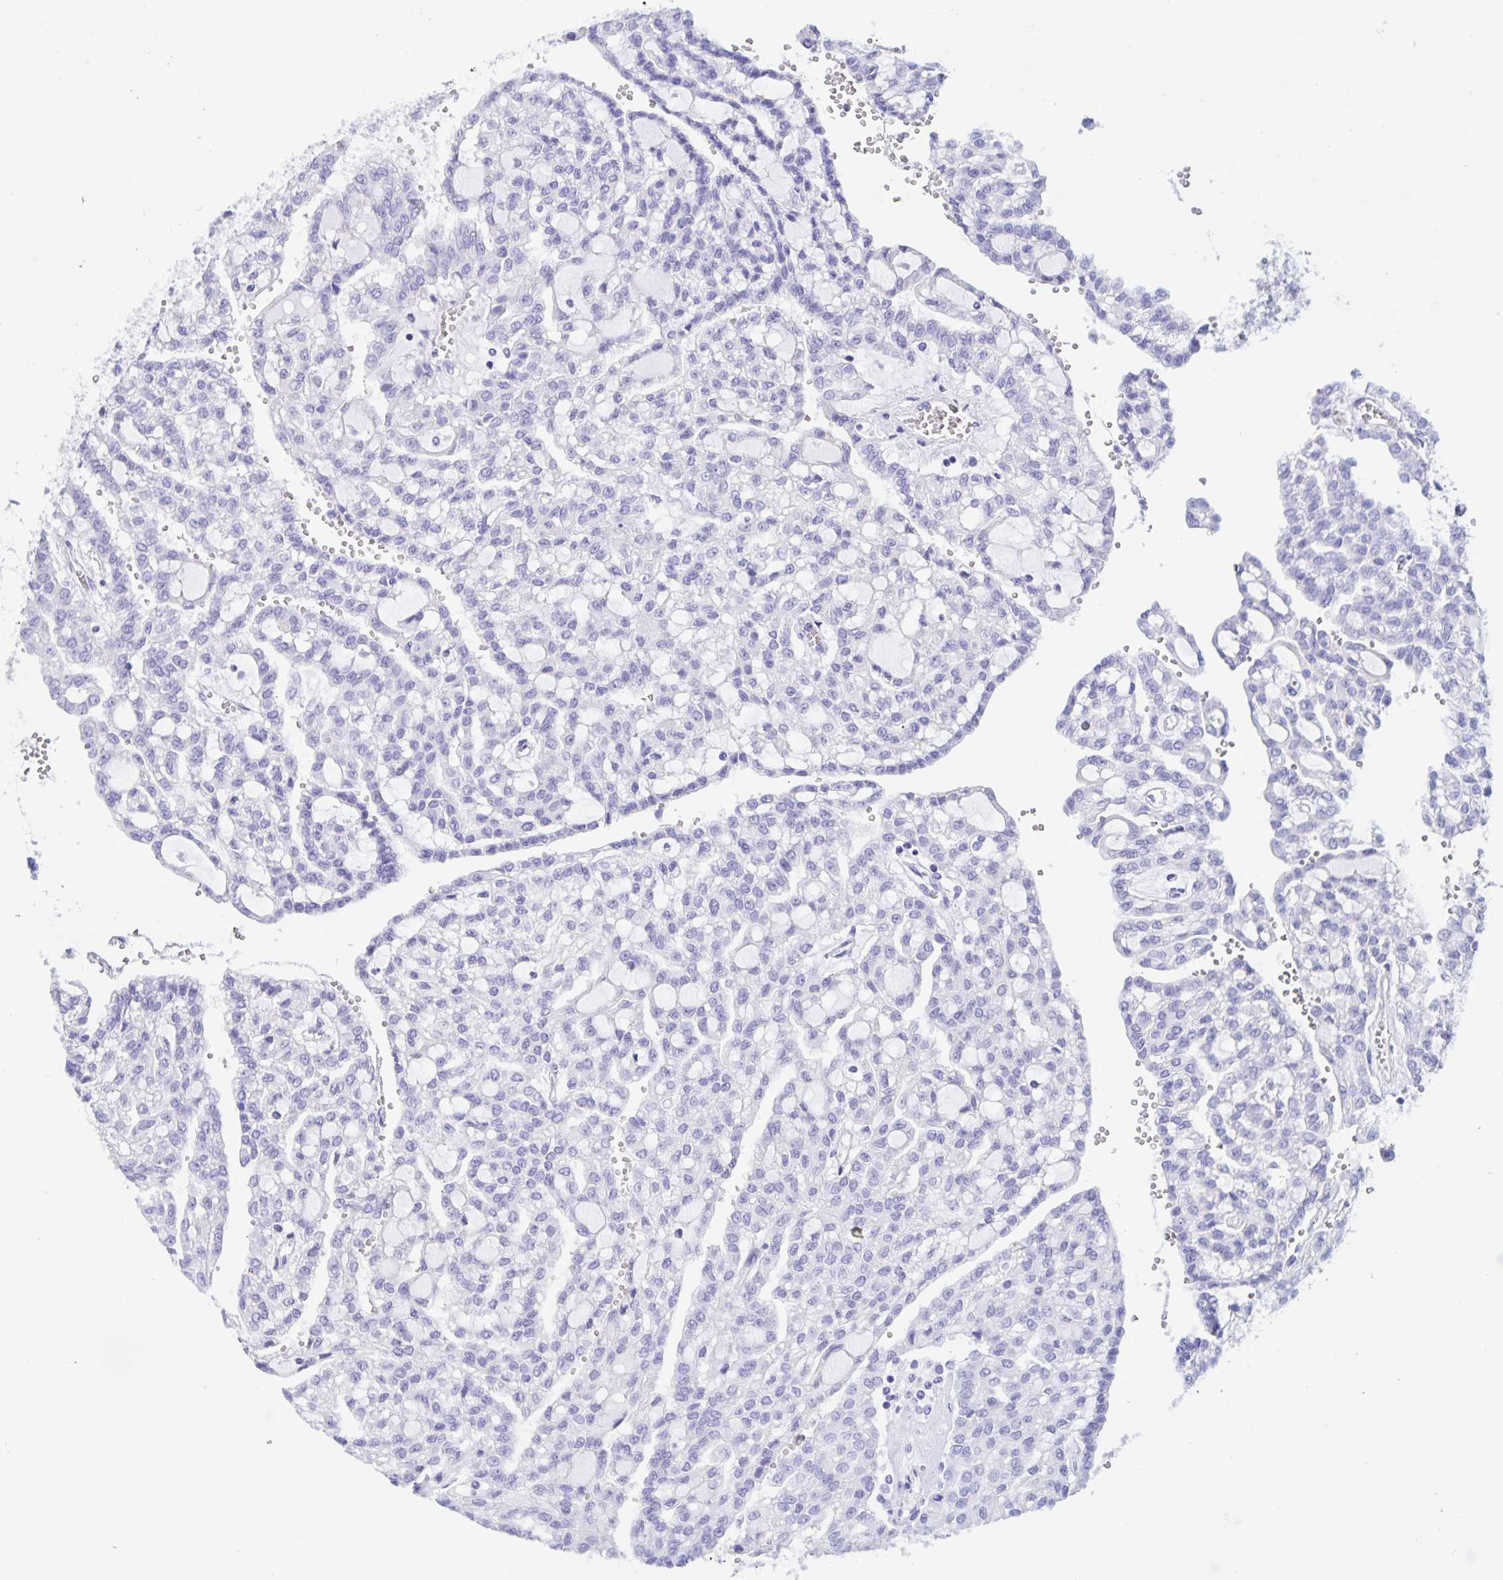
{"staining": {"intensity": "negative", "quantity": "none", "location": "none"}, "tissue": "renal cancer", "cell_type": "Tumor cells", "image_type": "cancer", "snomed": [{"axis": "morphology", "description": "Adenocarcinoma, NOS"}, {"axis": "topography", "description": "Kidney"}], "caption": "Histopathology image shows no significant protein expression in tumor cells of adenocarcinoma (renal).", "gene": "TGIF2LX", "patient": {"sex": "male", "age": 63}}